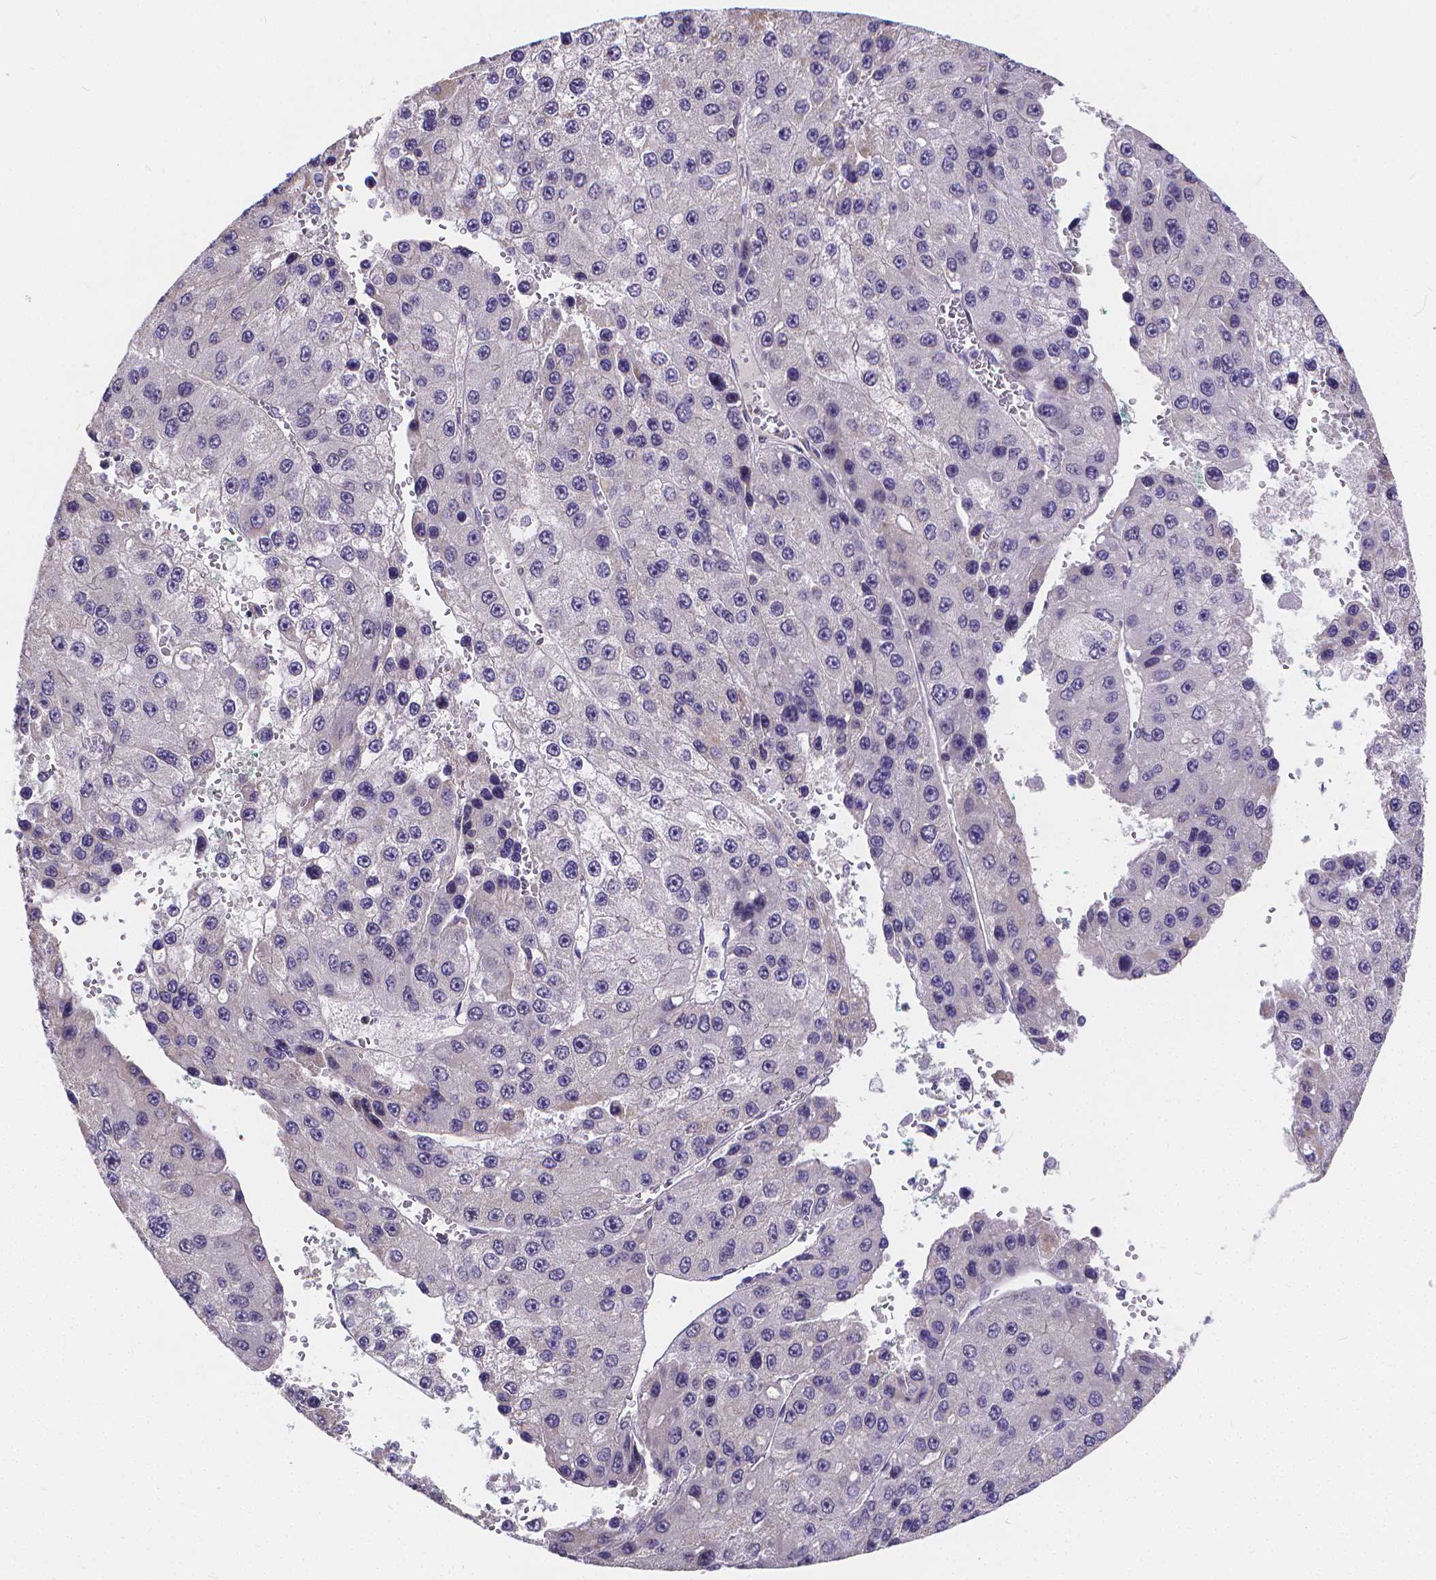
{"staining": {"intensity": "negative", "quantity": "none", "location": "none"}, "tissue": "liver cancer", "cell_type": "Tumor cells", "image_type": "cancer", "snomed": [{"axis": "morphology", "description": "Carcinoma, Hepatocellular, NOS"}, {"axis": "topography", "description": "Liver"}], "caption": "Tumor cells show no significant protein expression in liver hepatocellular carcinoma.", "gene": "GLRB", "patient": {"sex": "female", "age": 73}}